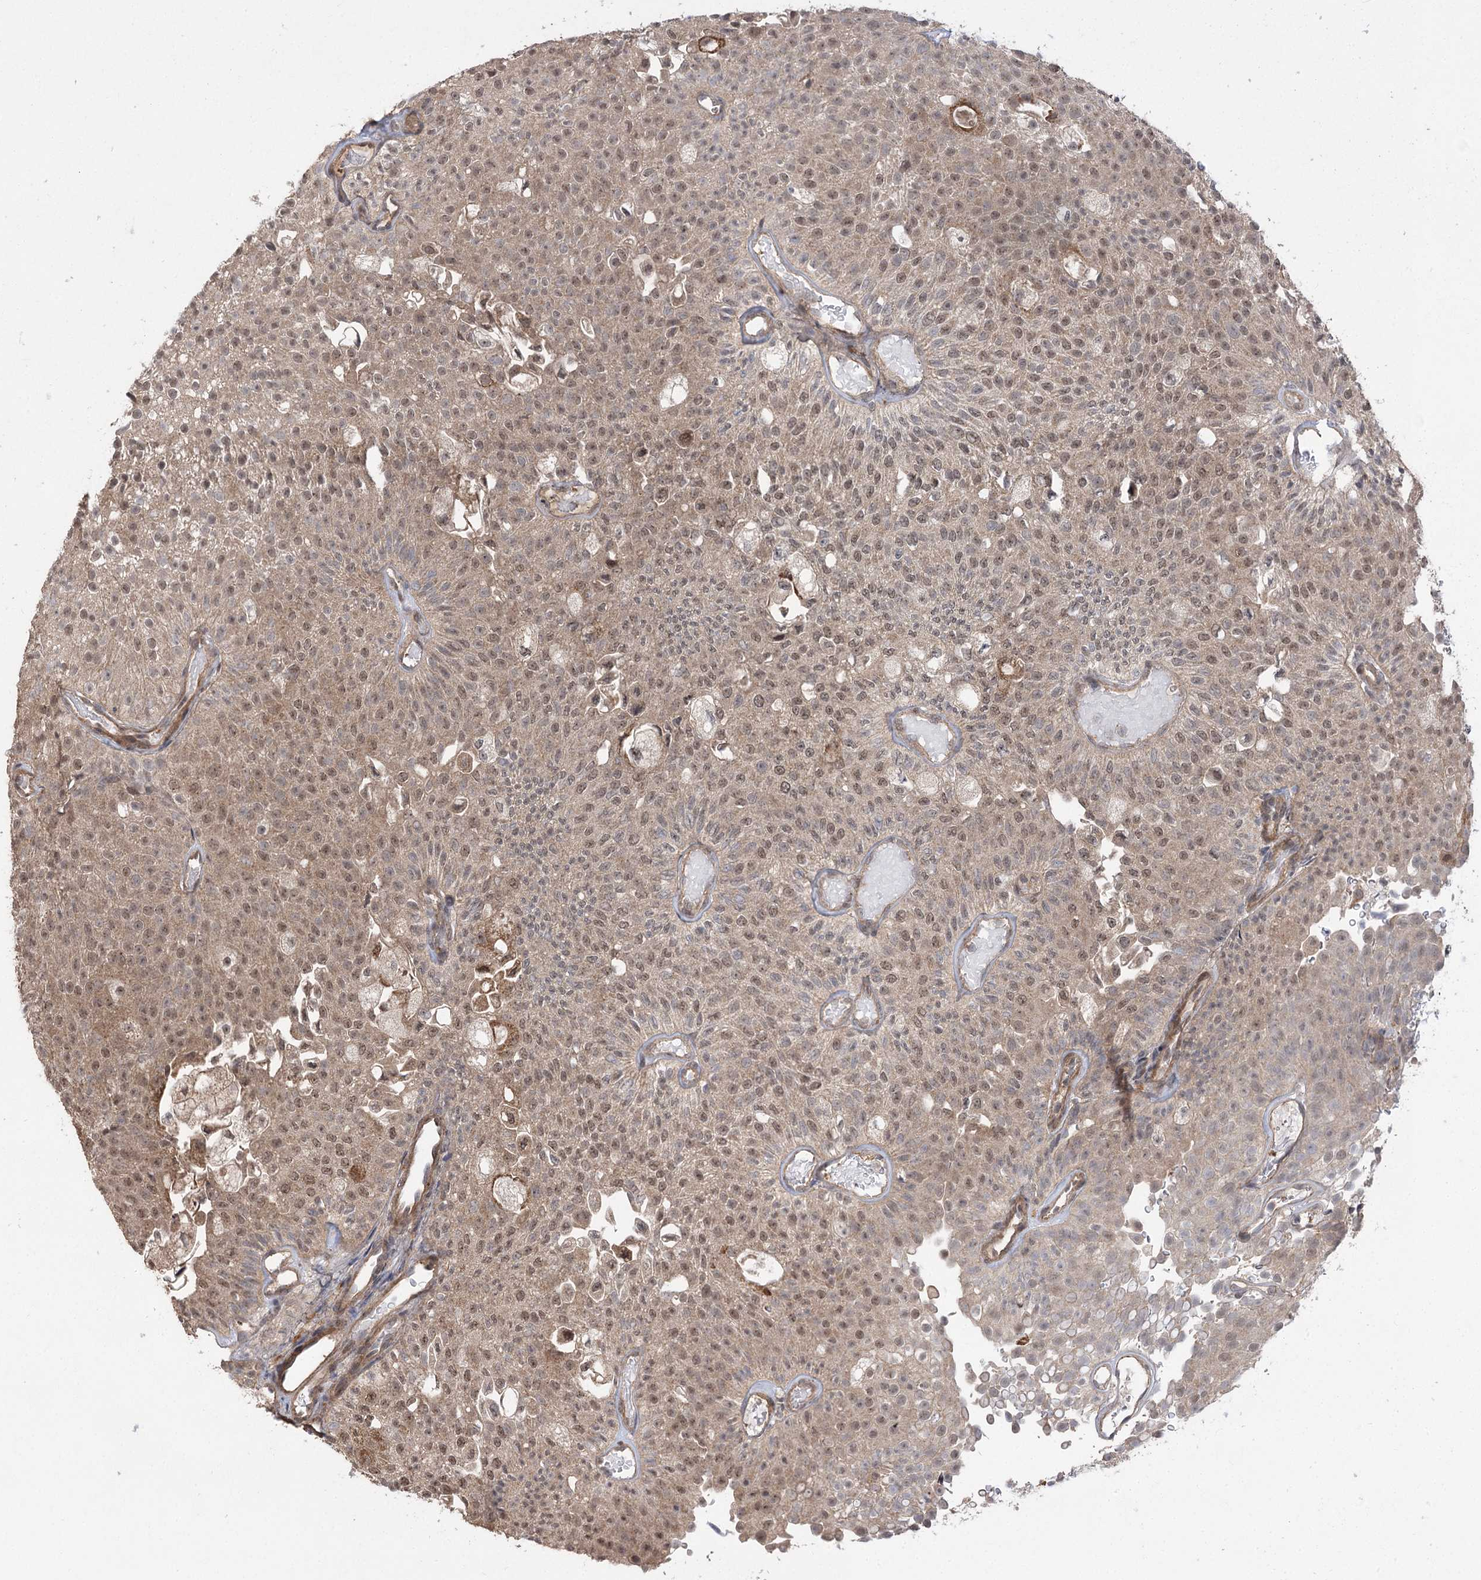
{"staining": {"intensity": "moderate", "quantity": ">75%", "location": "cytoplasmic/membranous,nuclear"}, "tissue": "urothelial cancer", "cell_type": "Tumor cells", "image_type": "cancer", "snomed": [{"axis": "morphology", "description": "Urothelial carcinoma, Low grade"}, {"axis": "topography", "description": "Urinary bladder"}], "caption": "Immunohistochemical staining of urothelial cancer displays medium levels of moderate cytoplasmic/membranous and nuclear protein positivity in about >75% of tumor cells.", "gene": "TENM2", "patient": {"sex": "male", "age": 78}}